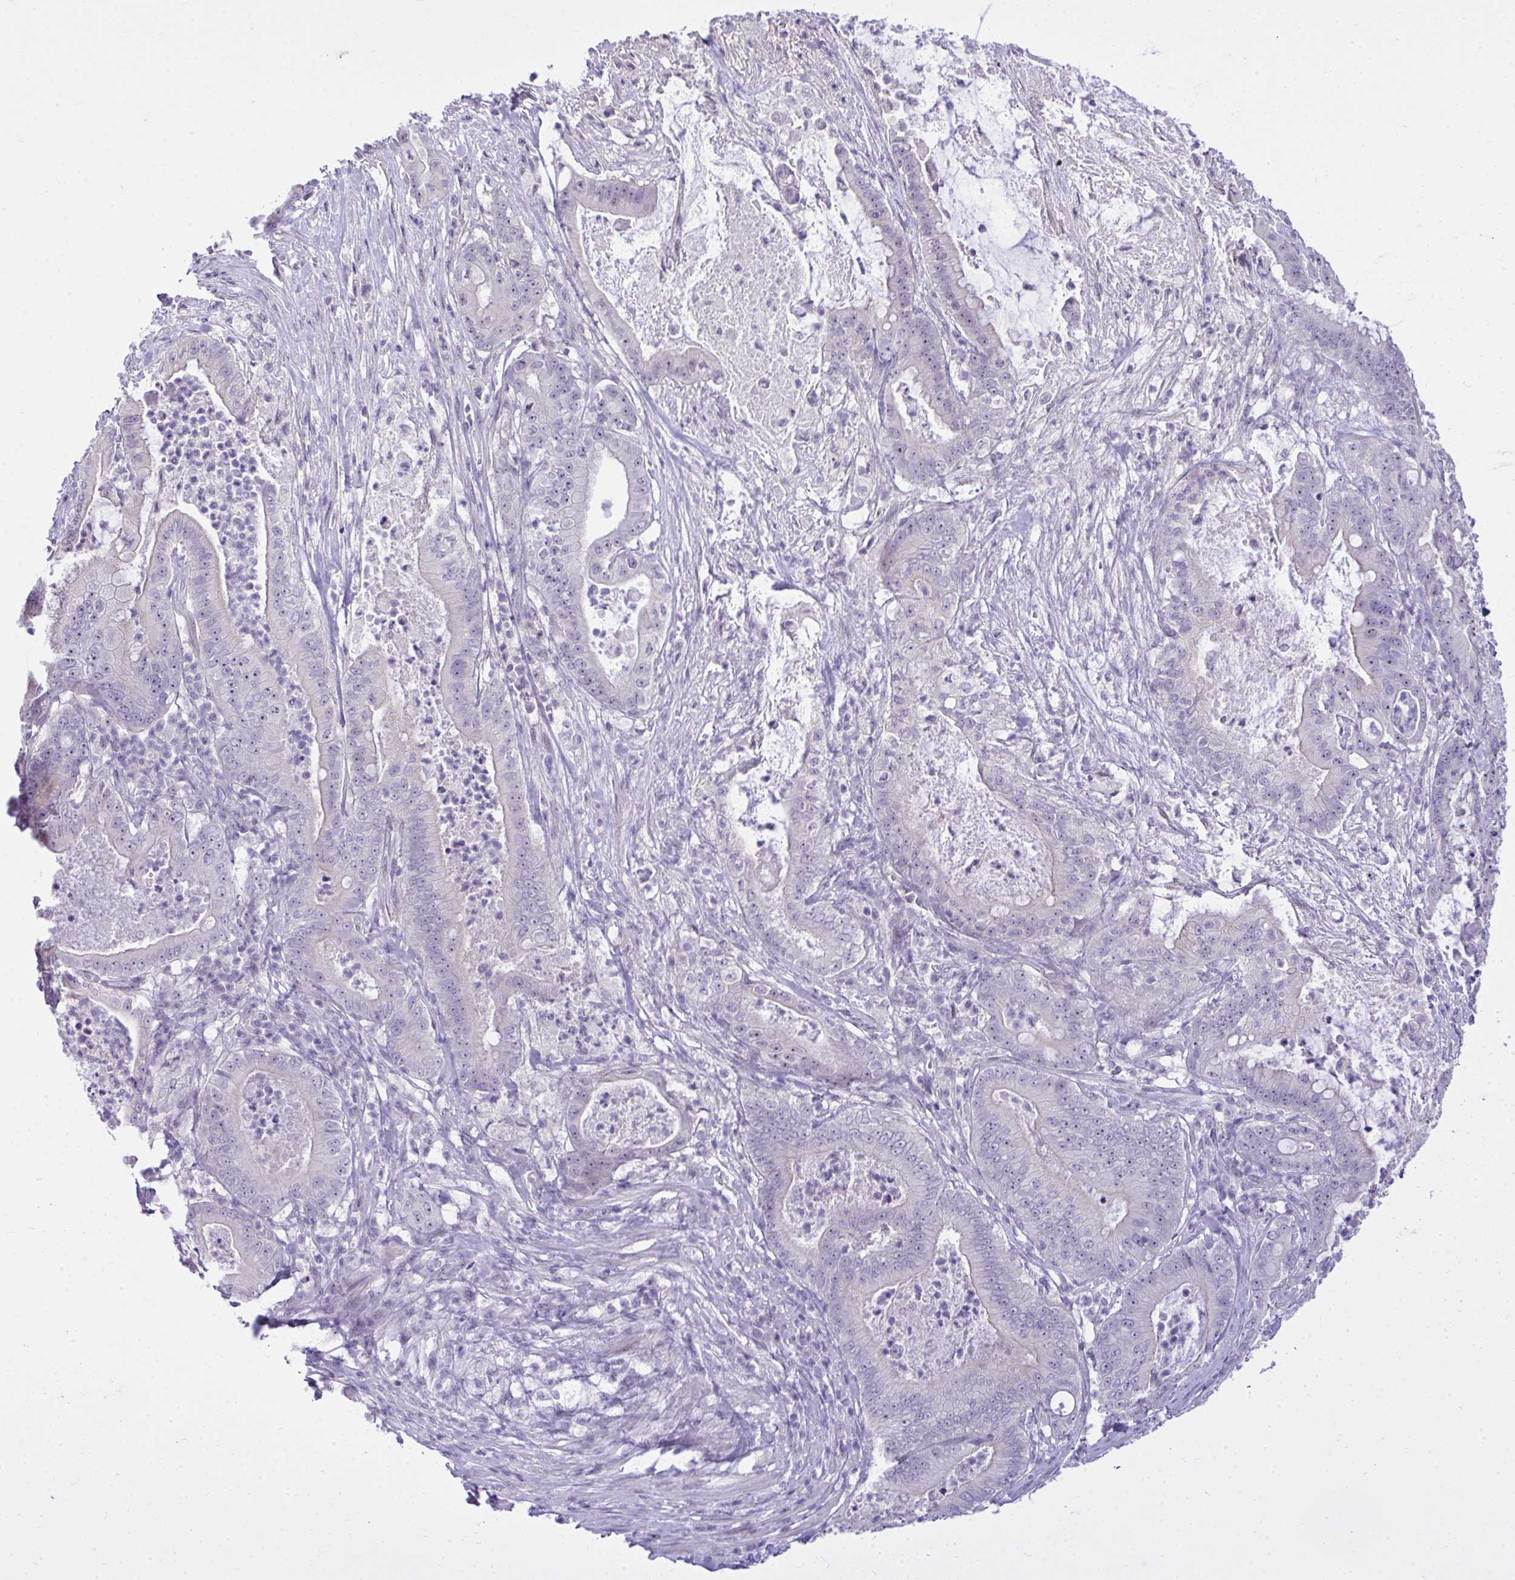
{"staining": {"intensity": "negative", "quantity": "none", "location": "none"}, "tissue": "pancreatic cancer", "cell_type": "Tumor cells", "image_type": "cancer", "snomed": [{"axis": "morphology", "description": "Adenocarcinoma, NOS"}, {"axis": "topography", "description": "Pancreas"}], "caption": "DAB immunohistochemical staining of pancreatic adenocarcinoma exhibits no significant expression in tumor cells. The staining is performed using DAB brown chromogen with nuclei counter-stained in using hematoxylin.", "gene": "EID3", "patient": {"sex": "male", "age": 71}}